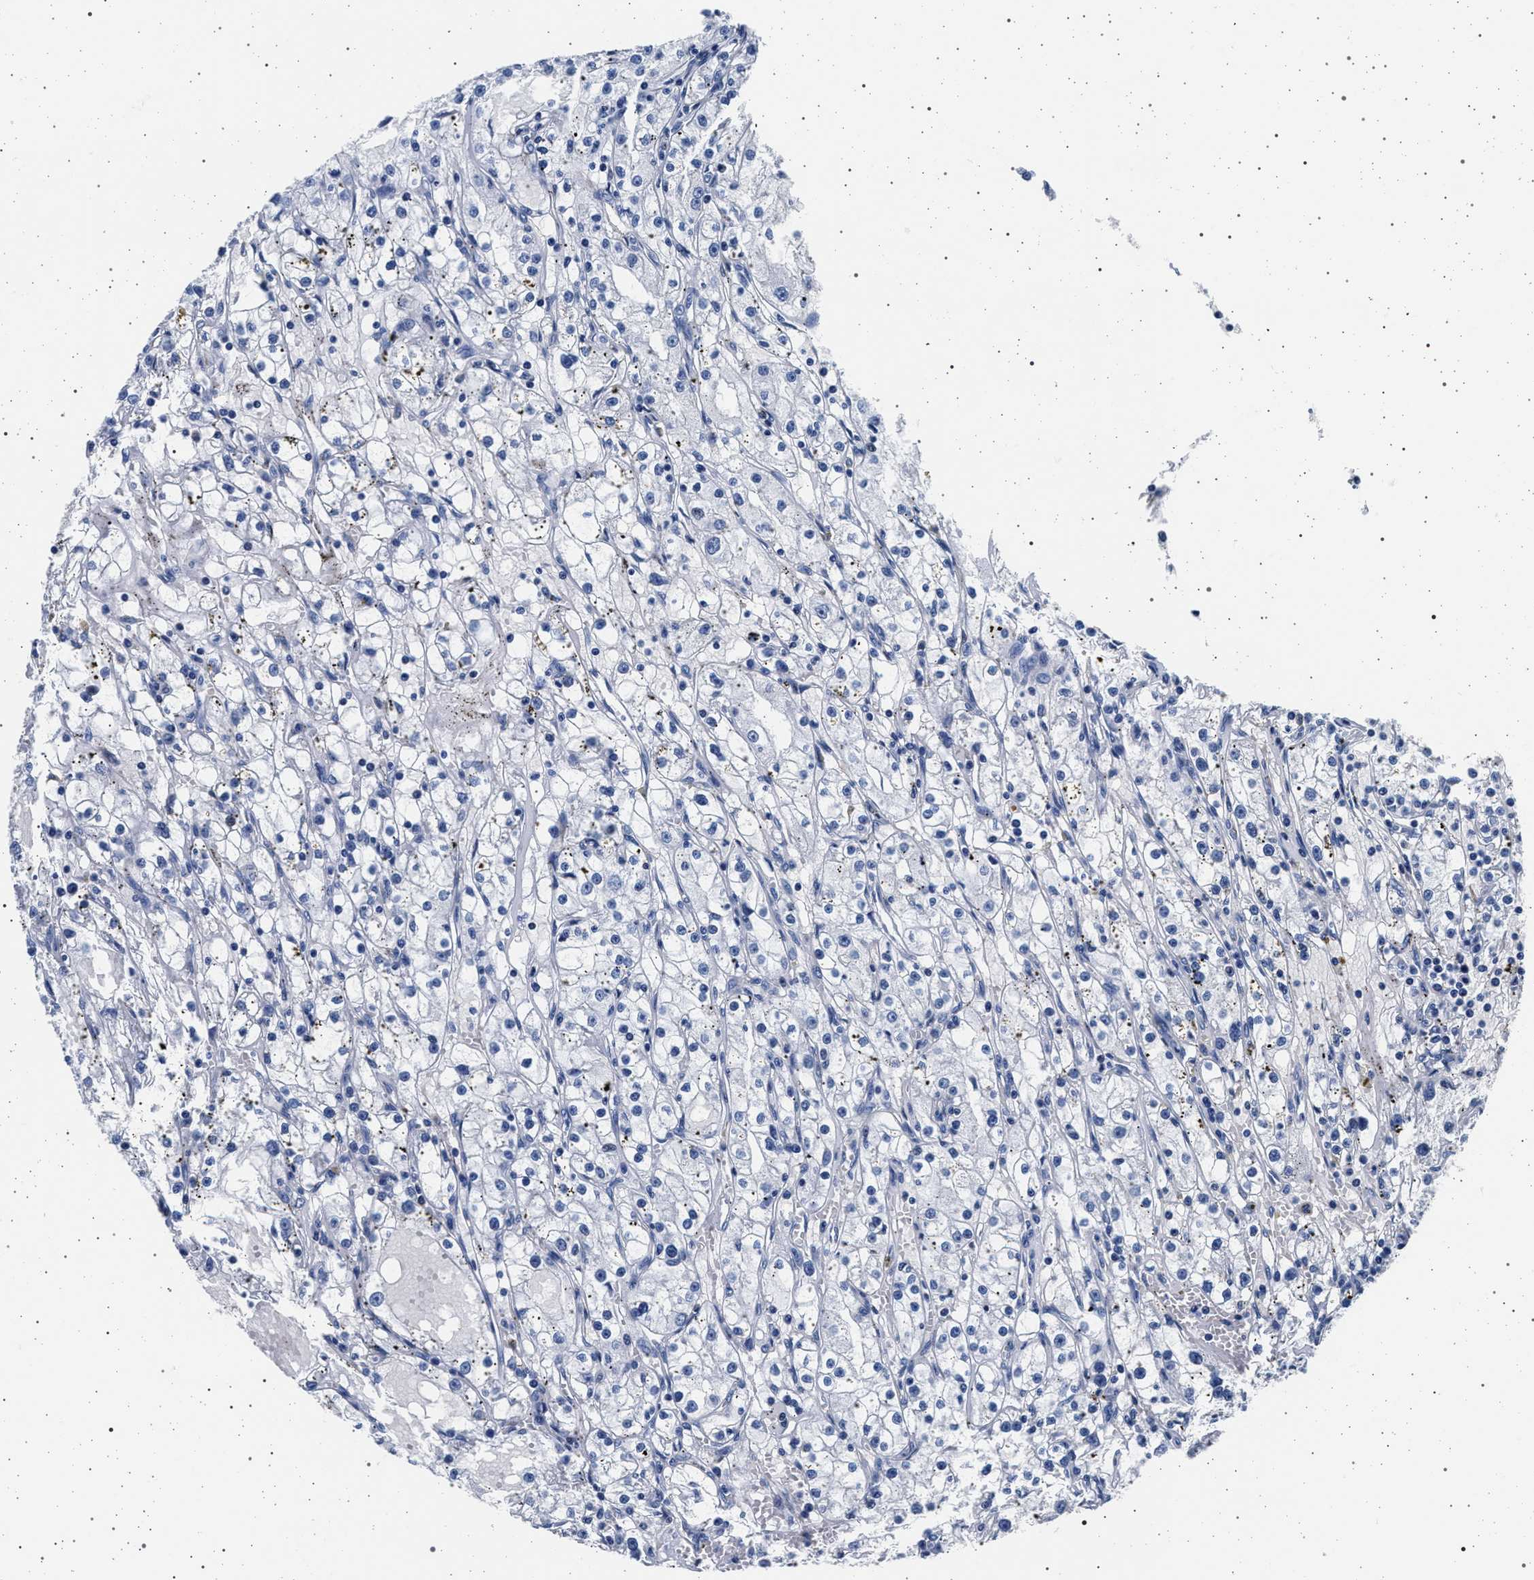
{"staining": {"intensity": "negative", "quantity": "none", "location": "none"}, "tissue": "renal cancer", "cell_type": "Tumor cells", "image_type": "cancer", "snomed": [{"axis": "morphology", "description": "Adenocarcinoma, NOS"}, {"axis": "topography", "description": "Kidney"}], "caption": "Immunohistochemical staining of human adenocarcinoma (renal) reveals no significant staining in tumor cells. (Immunohistochemistry (ihc), brightfield microscopy, high magnification).", "gene": "SLC9A1", "patient": {"sex": "male", "age": 56}}